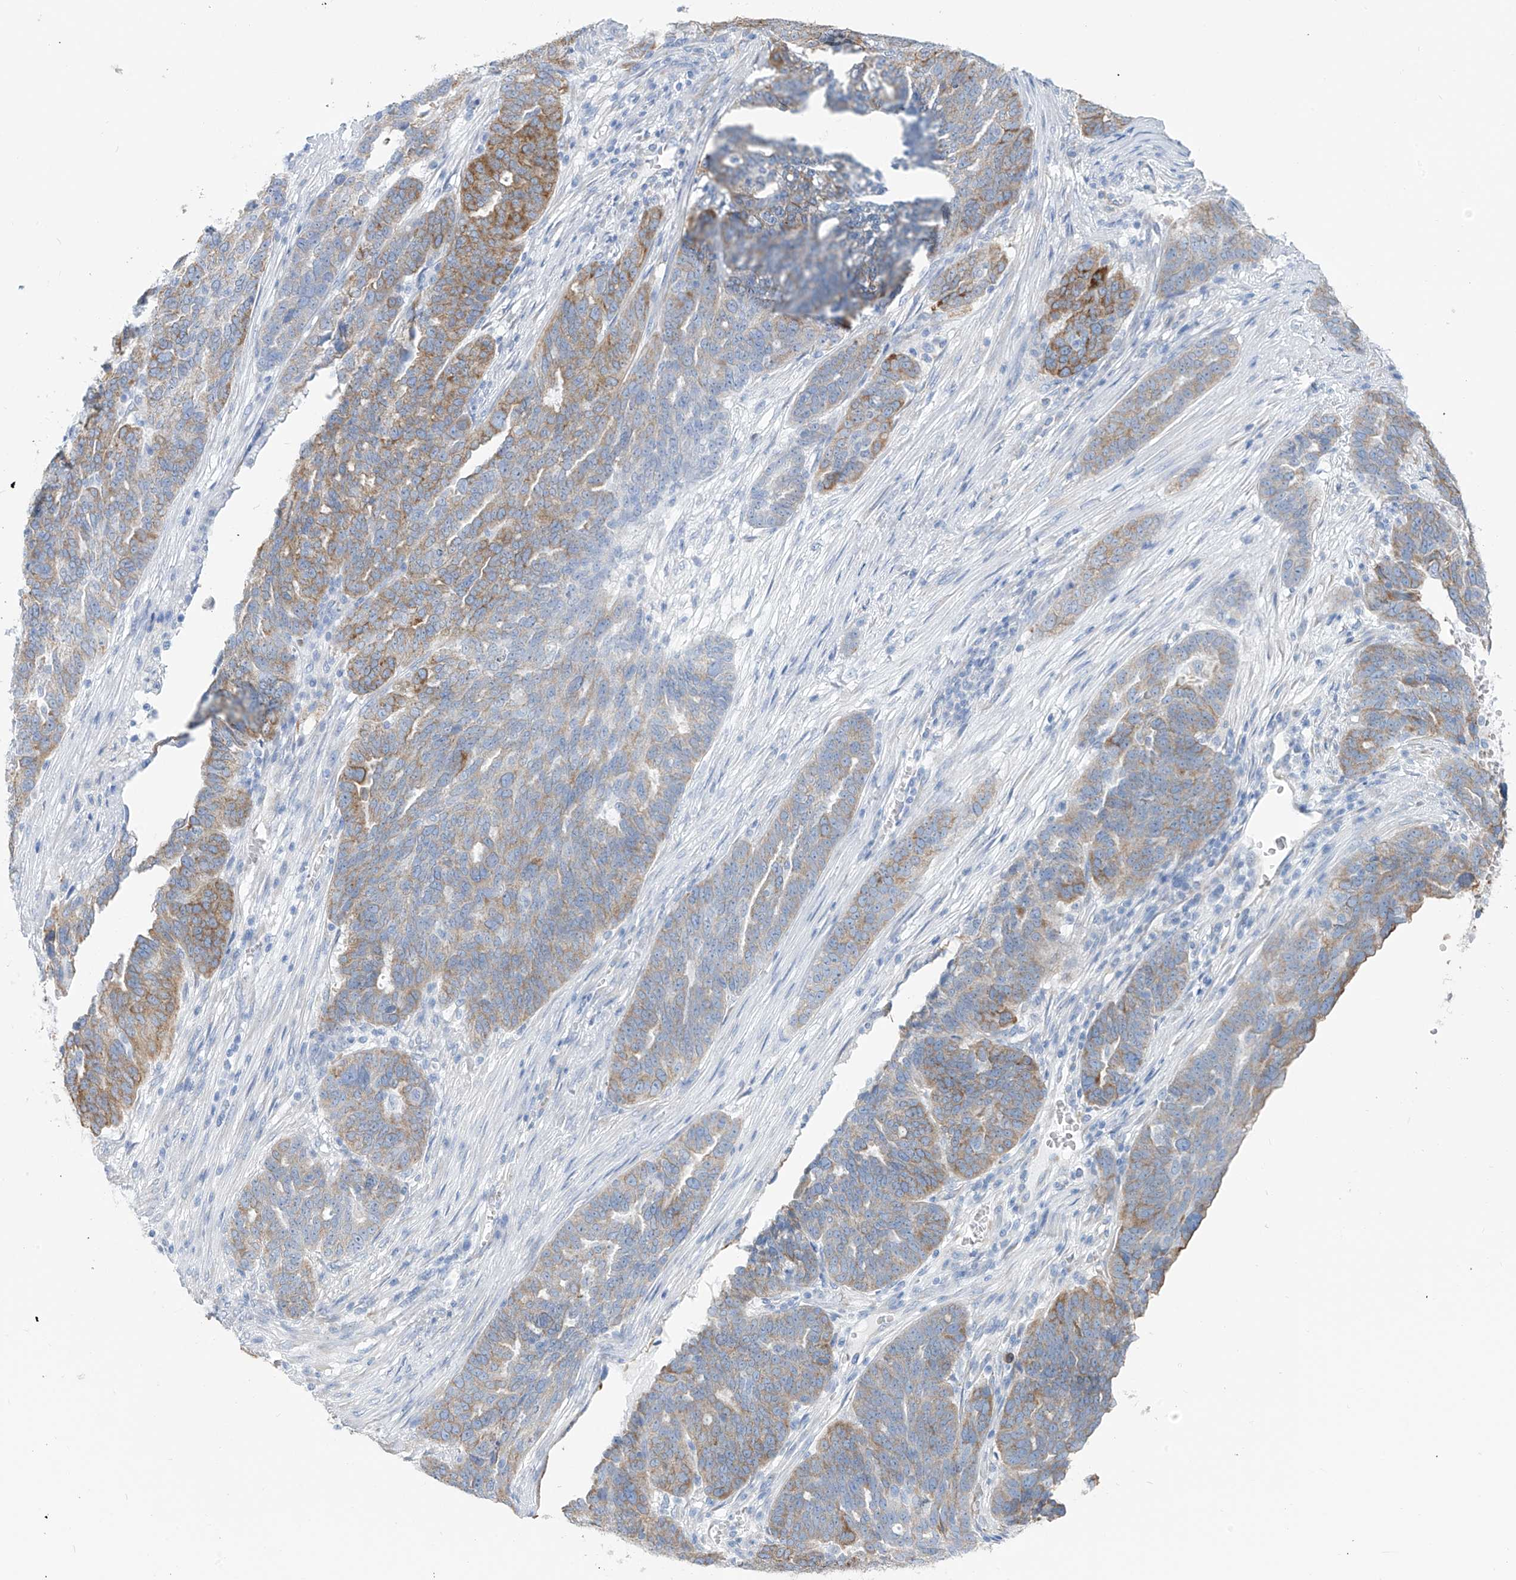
{"staining": {"intensity": "moderate", "quantity": "25%-75%", "location": "cytoplasmic/membranous"}, "tissue": "ovarian cancer", "cell_type": "Tumor cells", "image_type": "cancer", "snomed": [{"axis": "morphology", "description": "Cystadenocarcinoma, serous, NOS"}, {"axis": "topography", "description": "Ovary"}], "caption": "A brown stain shows moderate cytoplasmic/membranous positivity of a protein in human ovarian cancer (serous cystadenocarcinoma) tumor cells.", "gene": "RCN2", "patient": {"sex": "female", "age": 59}}